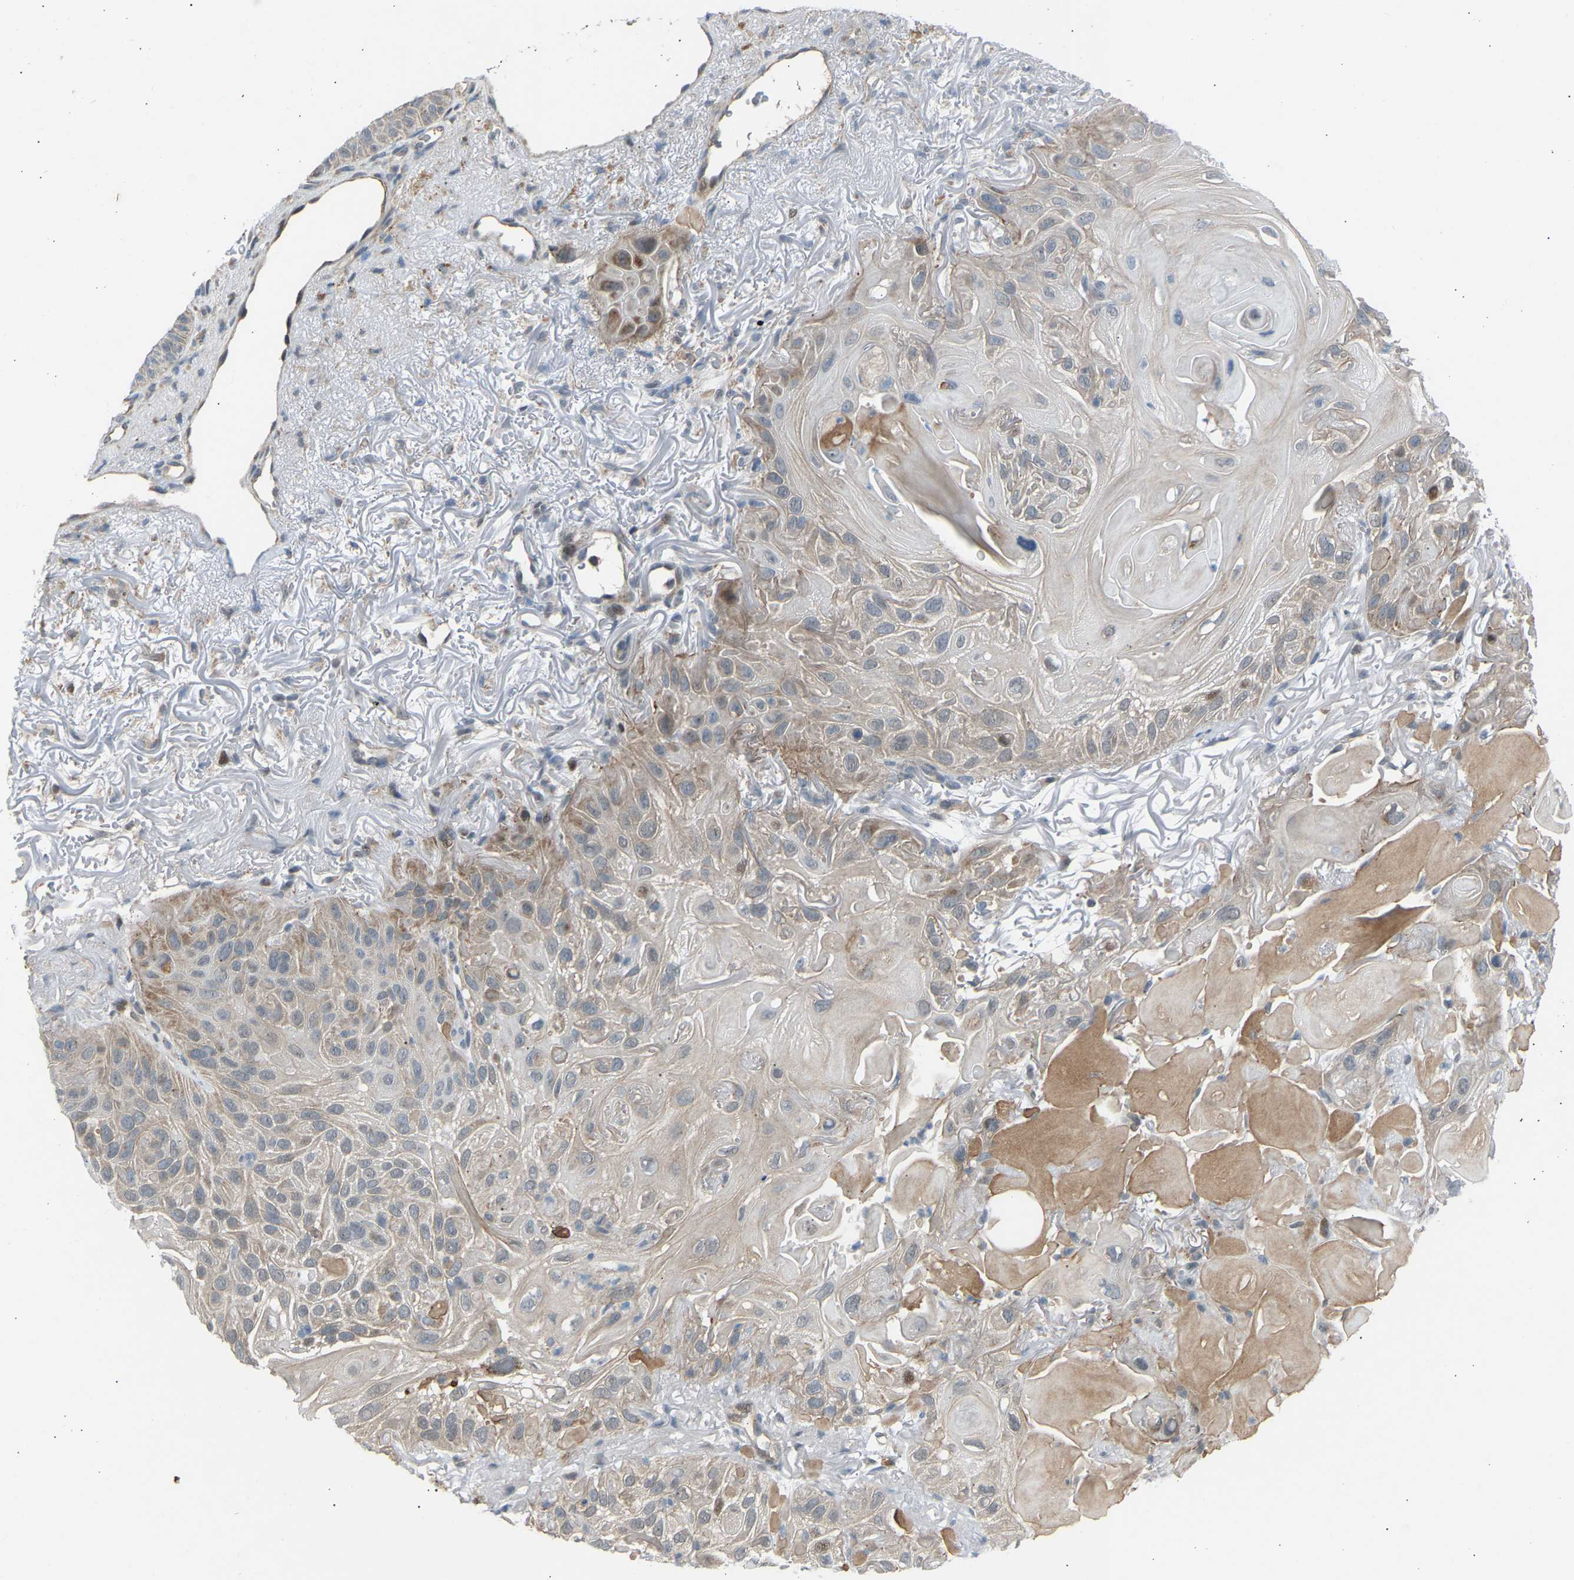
{"staining": {"intensity": "weak", "quantity": "<25%", "location": "cytoplasmic/membranous"}, "tissue": "skin cancer", "cell_type": "Tumor cells", "image_type": "cancer", "snomed": [{"axis": "morphology", "description": "Squamous cell carcinoma, NOS"}, {"axis": "topography", "description": "Skin"}], "caption": "High power microscopy micrograph of an IHC photomicrograph of skin cancer, revealing no significant expression in tumor cells.", "gene": "VPS41", "patient": {"sex": "female", "age": 77}}